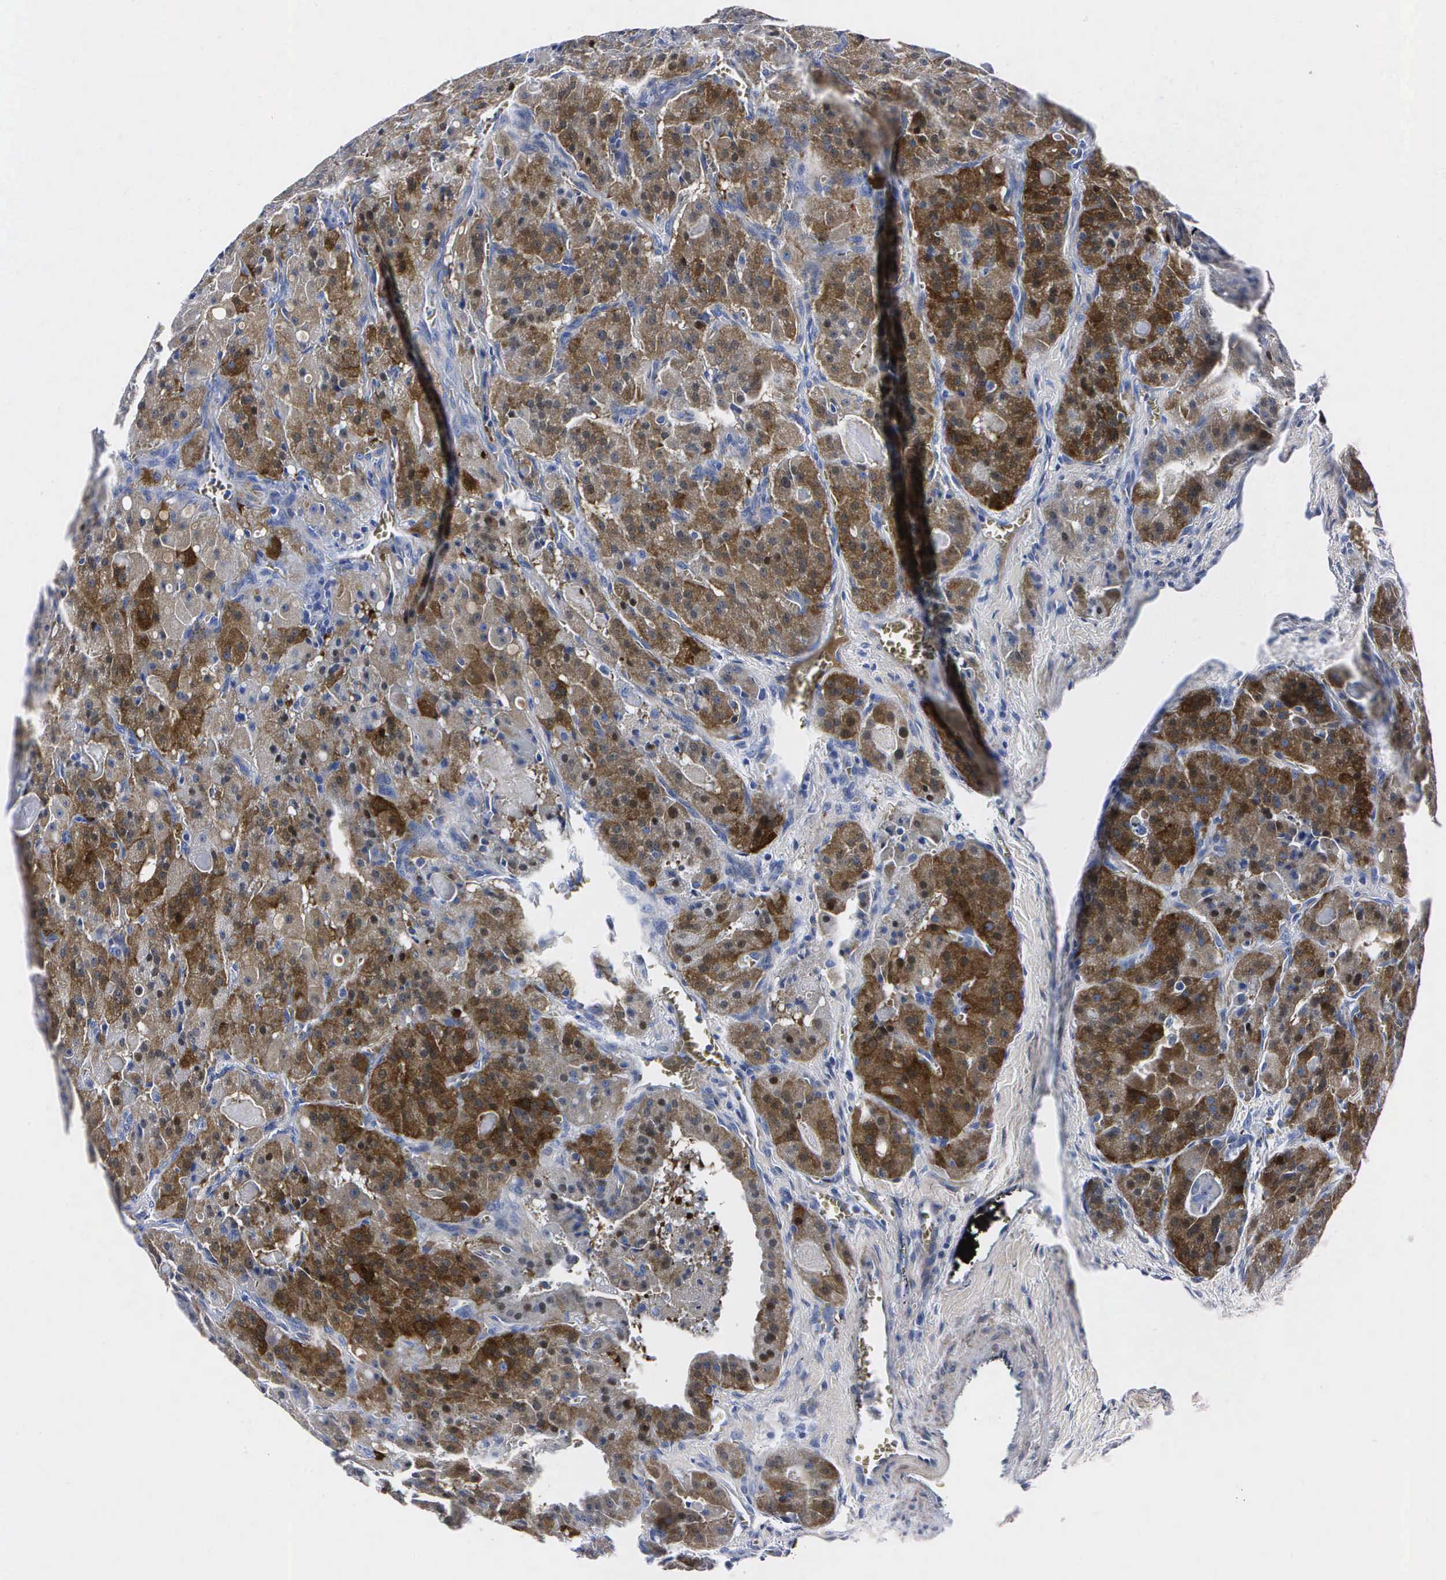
{"staining": {"intensity": "strong", "quantity": ">75%", "location": "cytoplasmic/membranous"}, "tissue": "thyroid cancer", "cell_type": "Tumor cells", "image_type": "cancer", "snomed": [{"axis": "morphology", "description": "Carcinoma, NOS"}, {"axis": "topography", "description": "Thyroid gland"}], "caption": "IHC staining of thyroid carcinoma, which displays high levels of strong cytoplasmic/membranous positivity in approximately >75% of tumor cells indicating strong cytoplasmic/membranous protein positivity. The staining was performed using DAB (3,3'-diaminobenzidine) (brown) for protein detection and nuclei were counterstained in hematoxylin (blue).", "gene": "ENO2", "patient": {"sex": "male", "age": 76}}